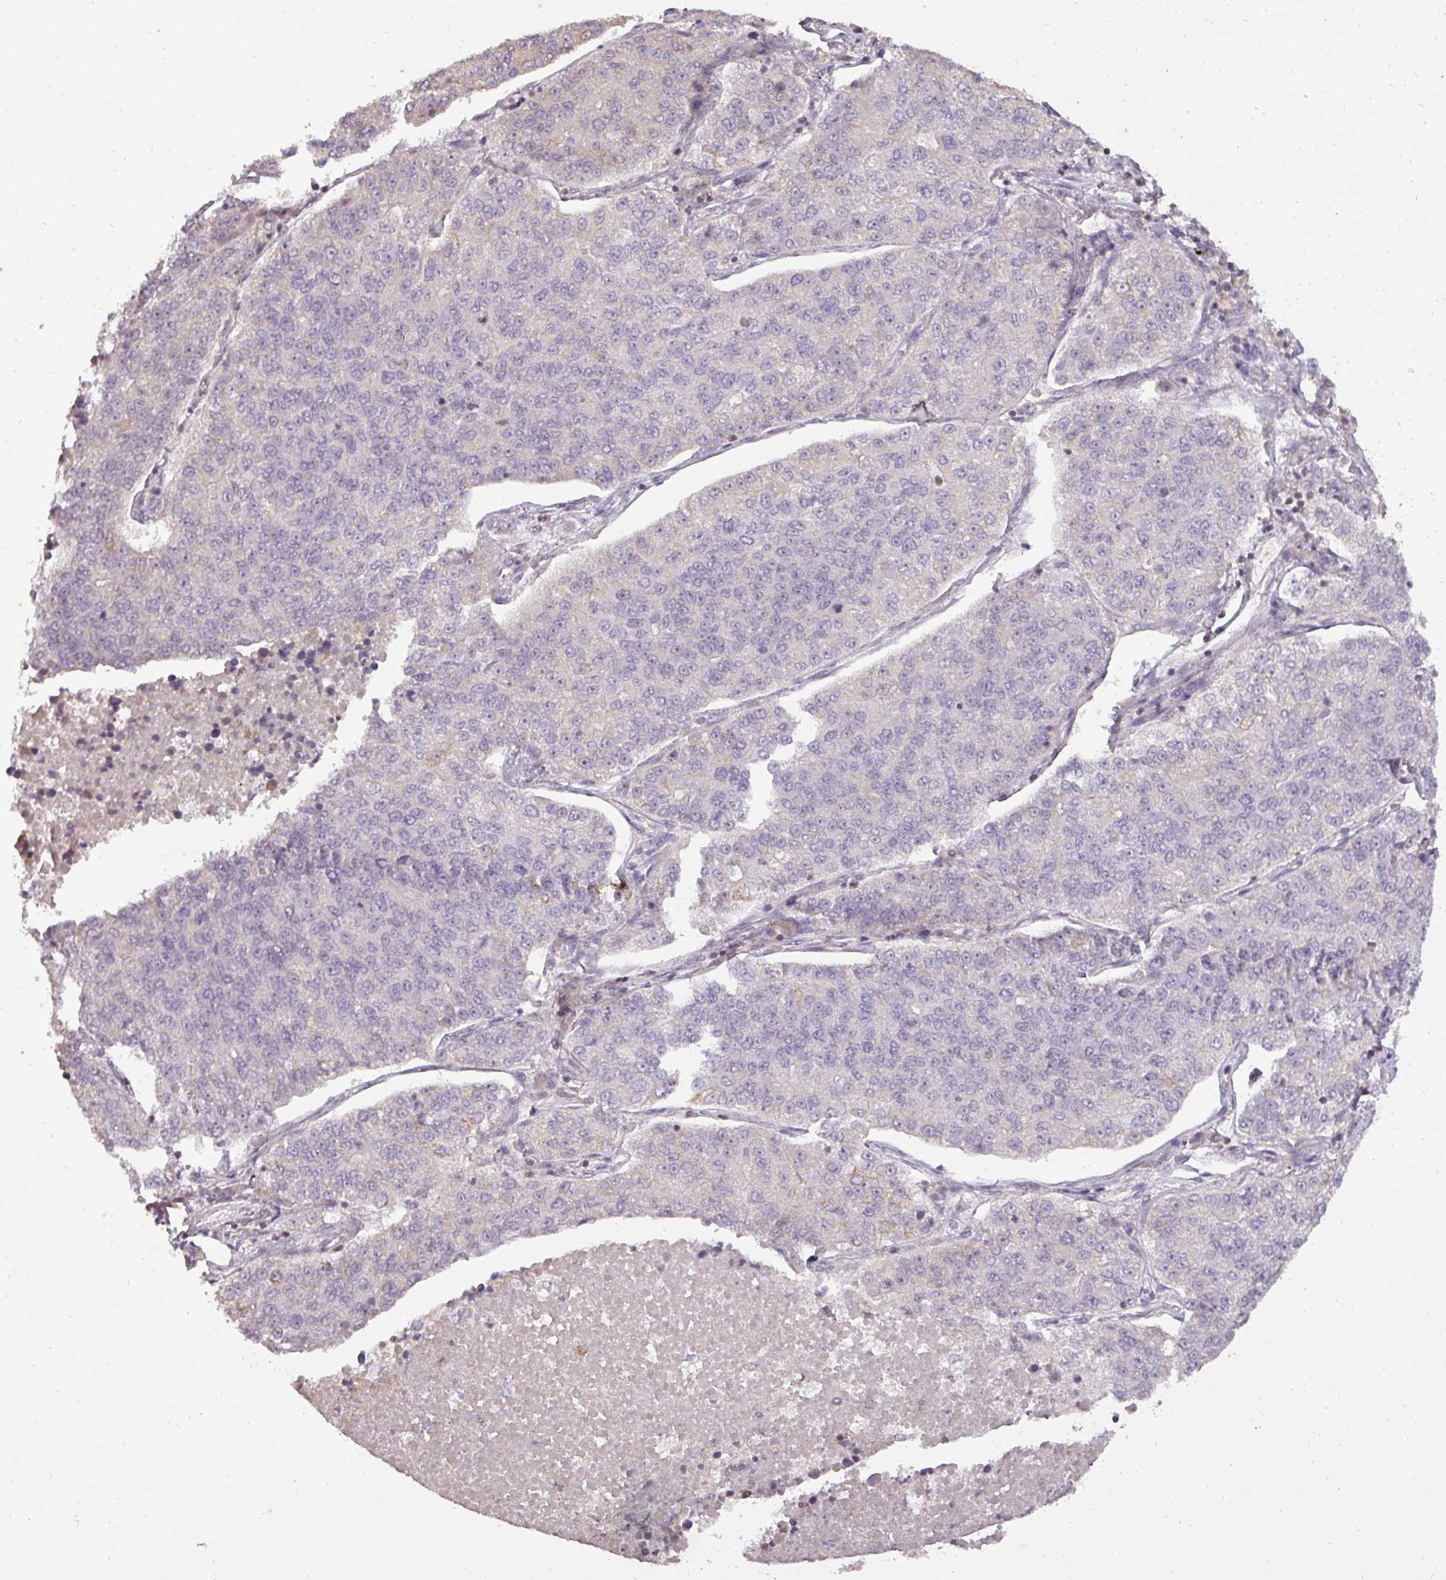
{"staining": {"intensity": "negative", "quantity": "none", "location": "none"}, "tissue": "lung cancer", "cell_type": "Tumor cells", "image_type": "cancer", "snomed": [{"axis": "morphology", "description": "Adenocarcinoma, NOS"}, {"axis": "topography", "description": "Lung"}], "caption": "Lung cancer was stained to show a protein in brown. There is no significant positivity in tumor cells. The staining was performed using DAB to visualize the protein expression in brown, while the nuclei were stained in blue with hematoxylin (Magnification: 20x).", "gene": "STK4", "patient": {"sex": "male", "age": 49}}